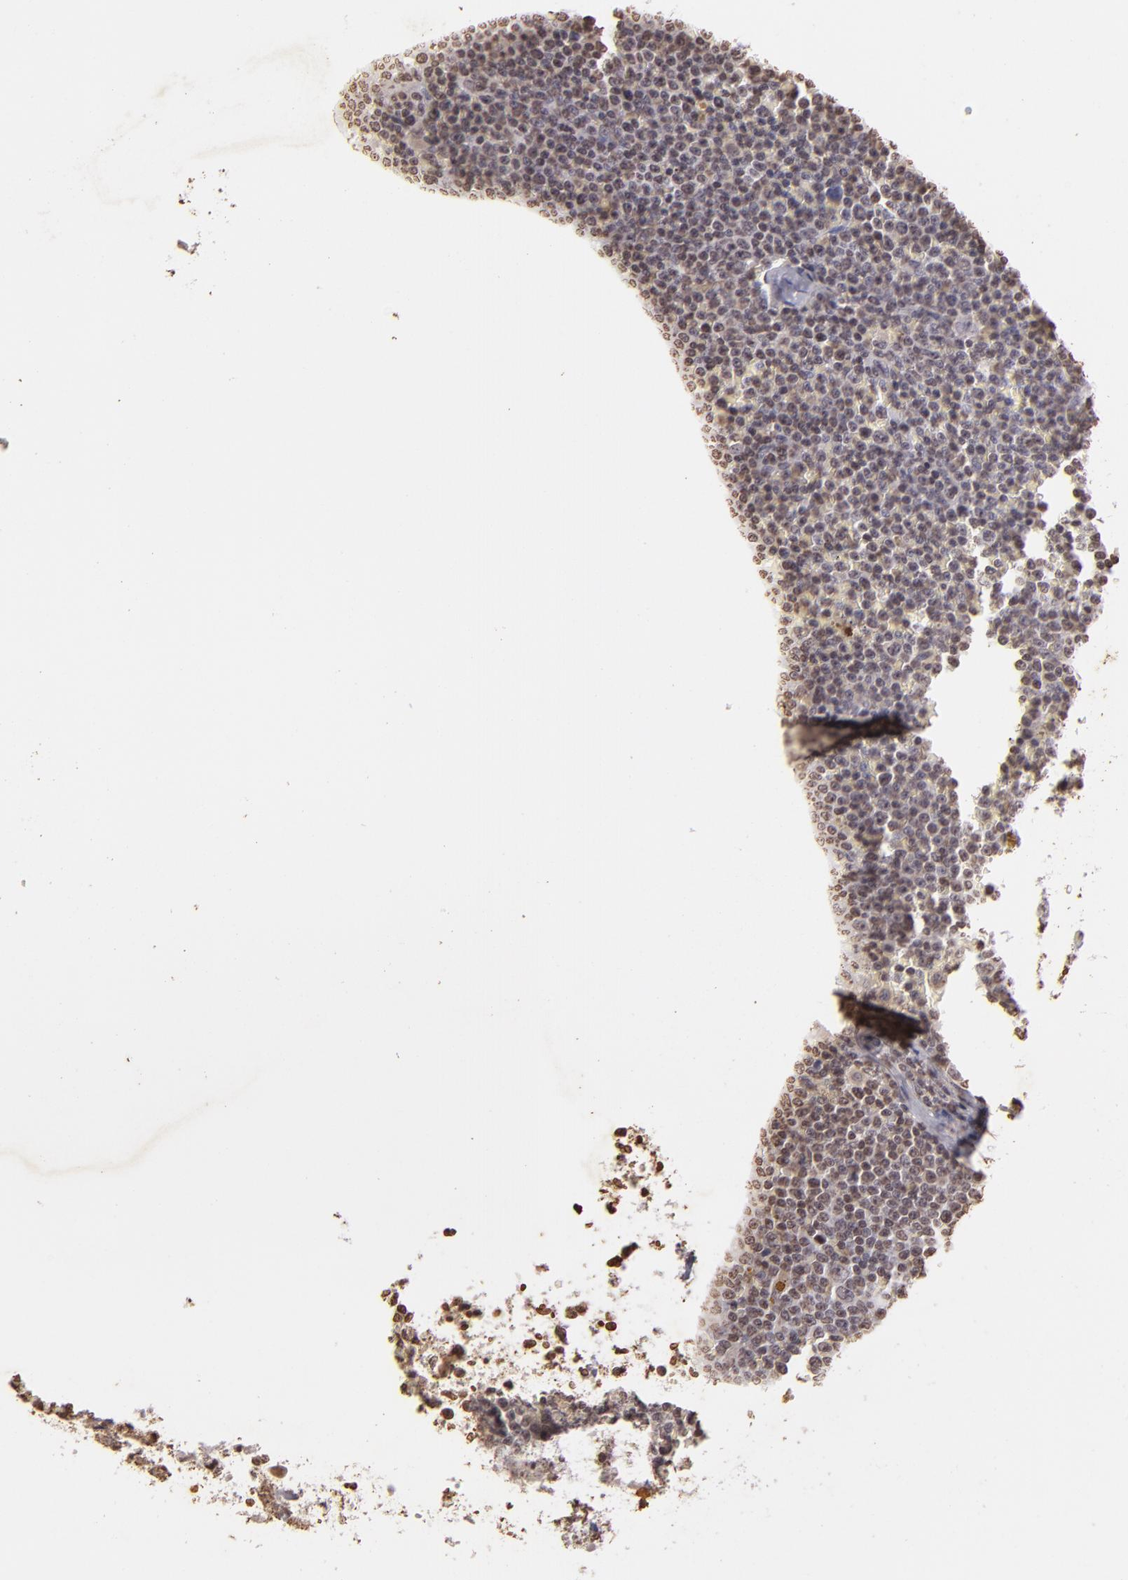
{"staining": {"intensity": "negative", "quantity": "none", "location": "none"}, "tissue": "lymphoma", "cell_type": "Tumor cells", "image_type": "cancer", "snomed": [{"axis": "morphology", "description": "Malignant lymphoma, non-Hodgkin's type, Low grade"}, {"axis": "topography", "description": "Lymph node"}], "caption": "An immunohistochemistry histopathology image of lymphoma is shown. There is no staining in tumor cells of lymphoma.", "gene": "THRB", "patient": {"sex": "male", "age": 50}}